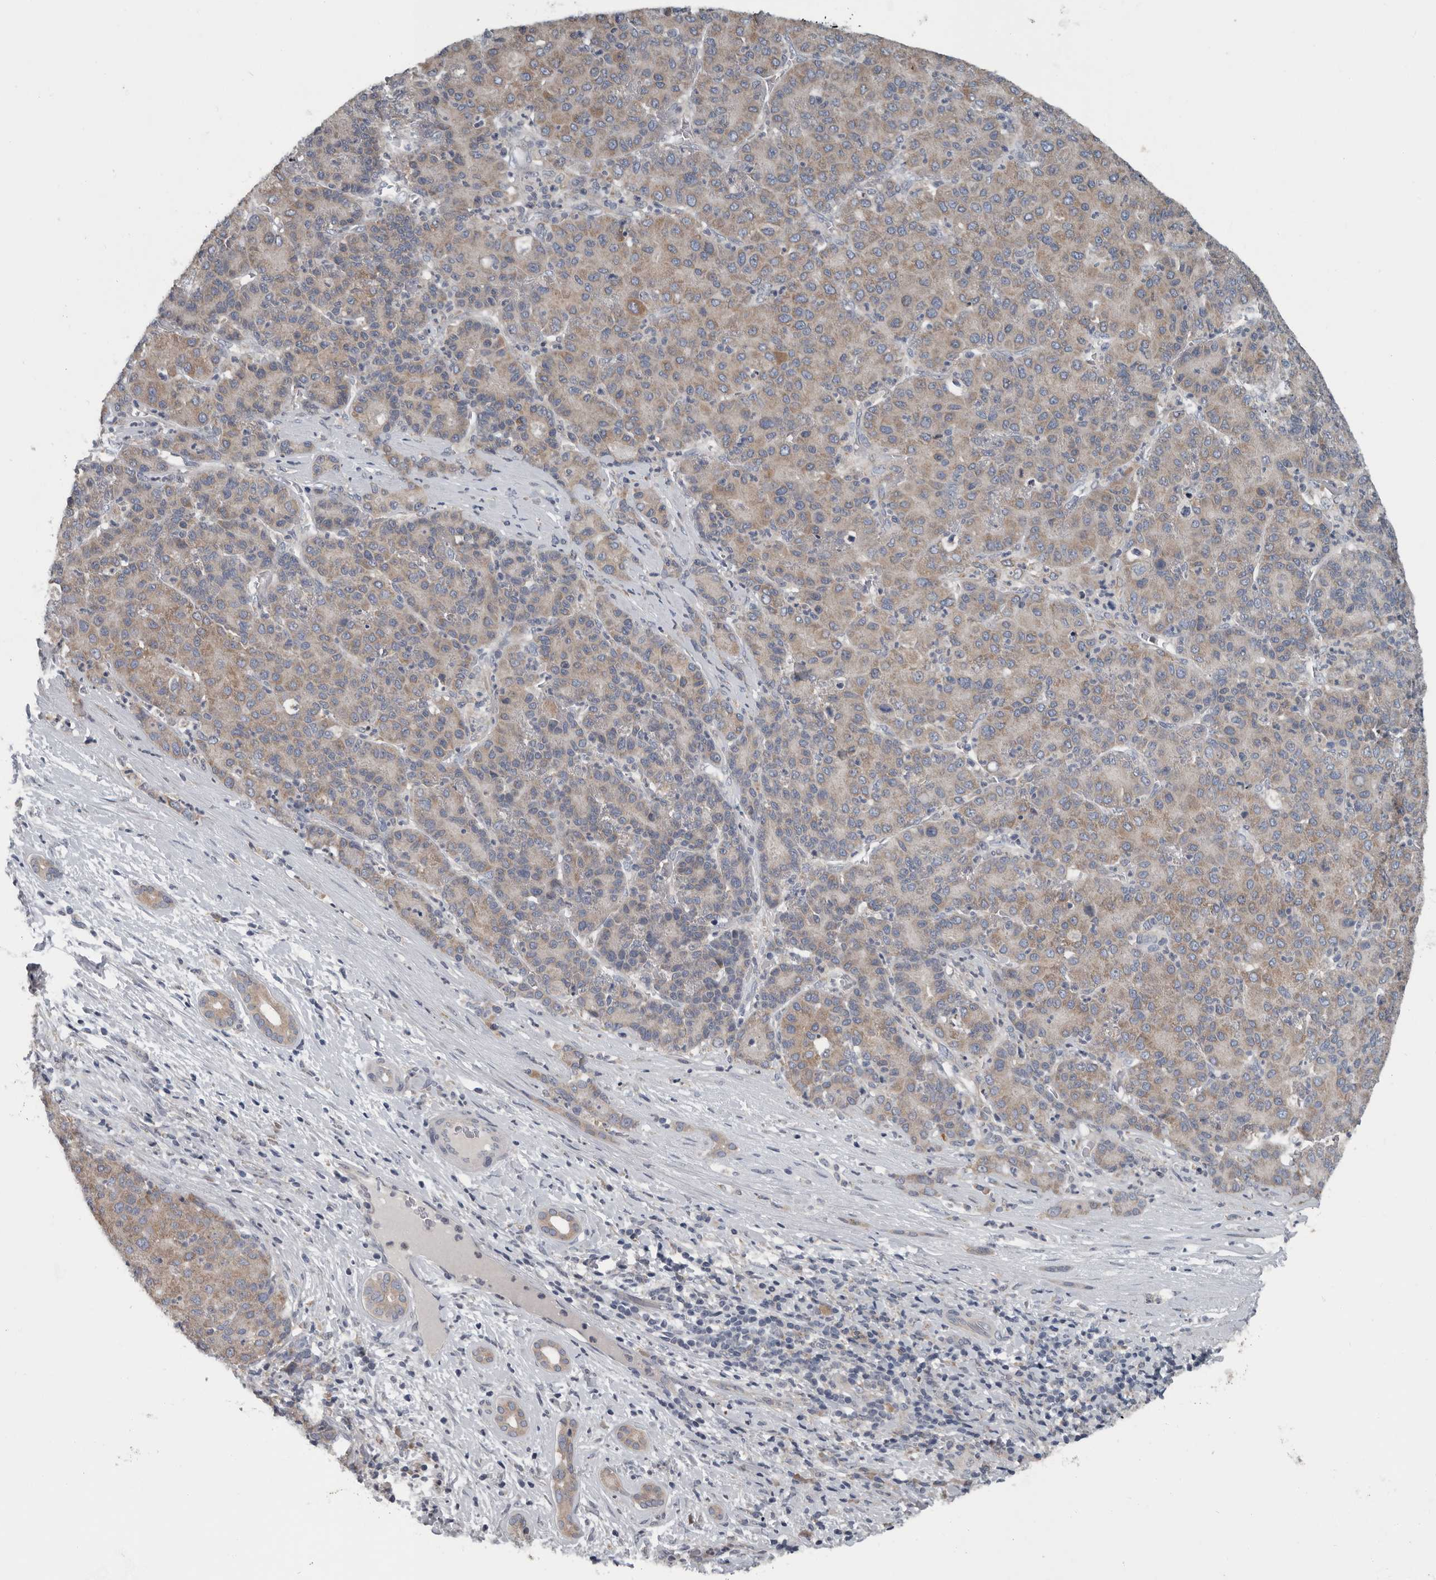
{"staining": {"intensity": "weak", "quantity": ">75%", "location": "cytoplasmic/membranous"}, "tissue": "liver cancer", "cell_type": "Tumor cells", "image_type": "cancer", "snomed": [{"axis": "morphology", "description": "Carcinoma, Hepatocellular, NOS"}, {"axis": "topography", "description": "Liver"}], "caption": "Liver cancer stained with DAB (3,3'-diaminobenzidine) IHC demonstrates low levels of weak cytoplasmic/membranous positivity in approximately >75% of tumor cells.", "gene": "TMEM199", "patient": {"sex": "male", "age": 65}}